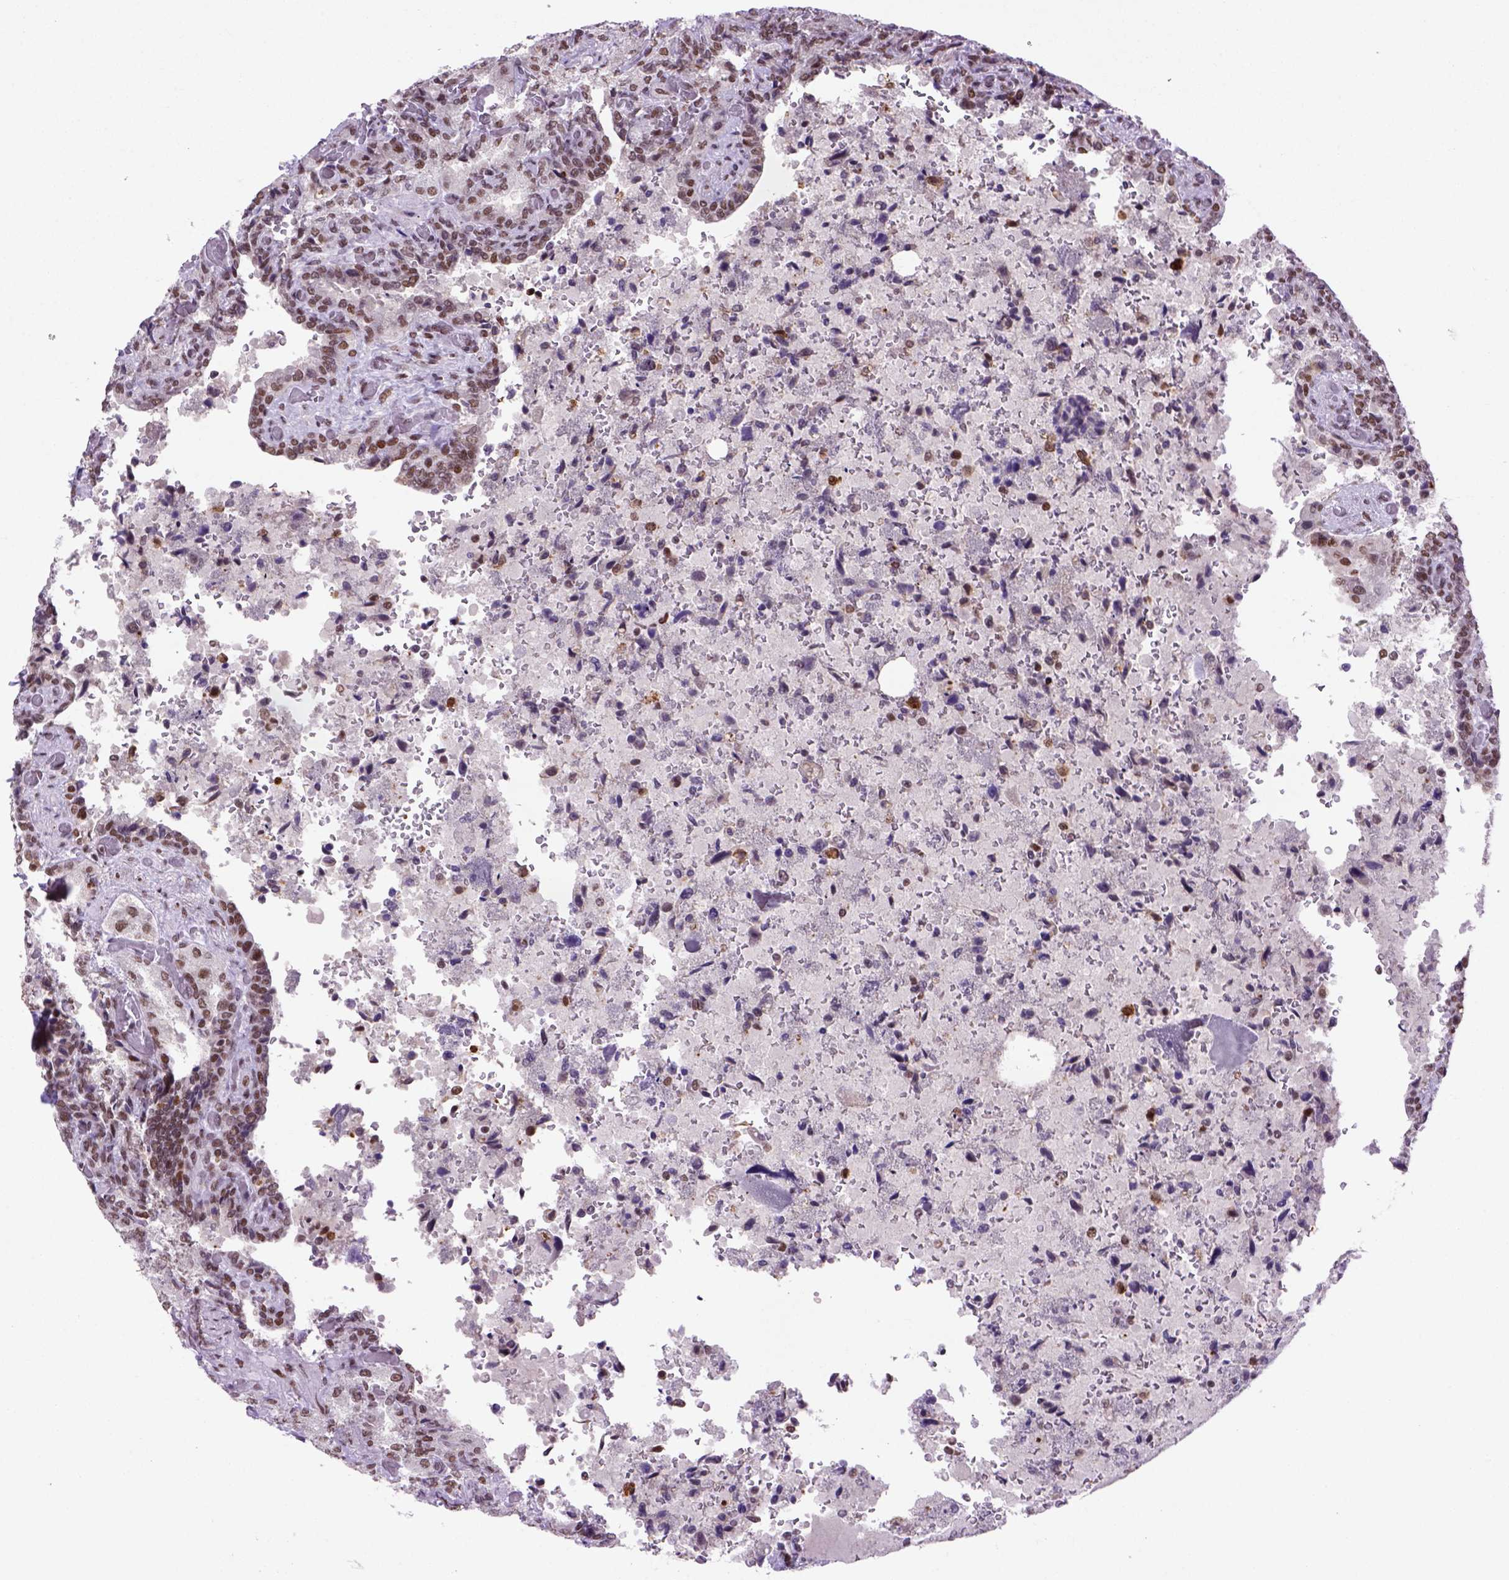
{"staining": {"intensity": "moderate", "quantity": ">75%", "location": "nuclear"}, "tissue": "seminal vesicle", "cell_type": "Glandular cells", "image_type": "normal", "snomed": [{"axis": "morphology", "description": "Normal tissue, NOS"}, {"axis": "topography", "description": "Seminal veicle"}], "caption": "Approximately >75% of glandular cells in normal seminal vesicle reveal moderate nuclear protein expression as visualized by brown immunohistochemical staining.", "gene": "NSMCE2", "patient": {"sex": "male", "age": 68}}